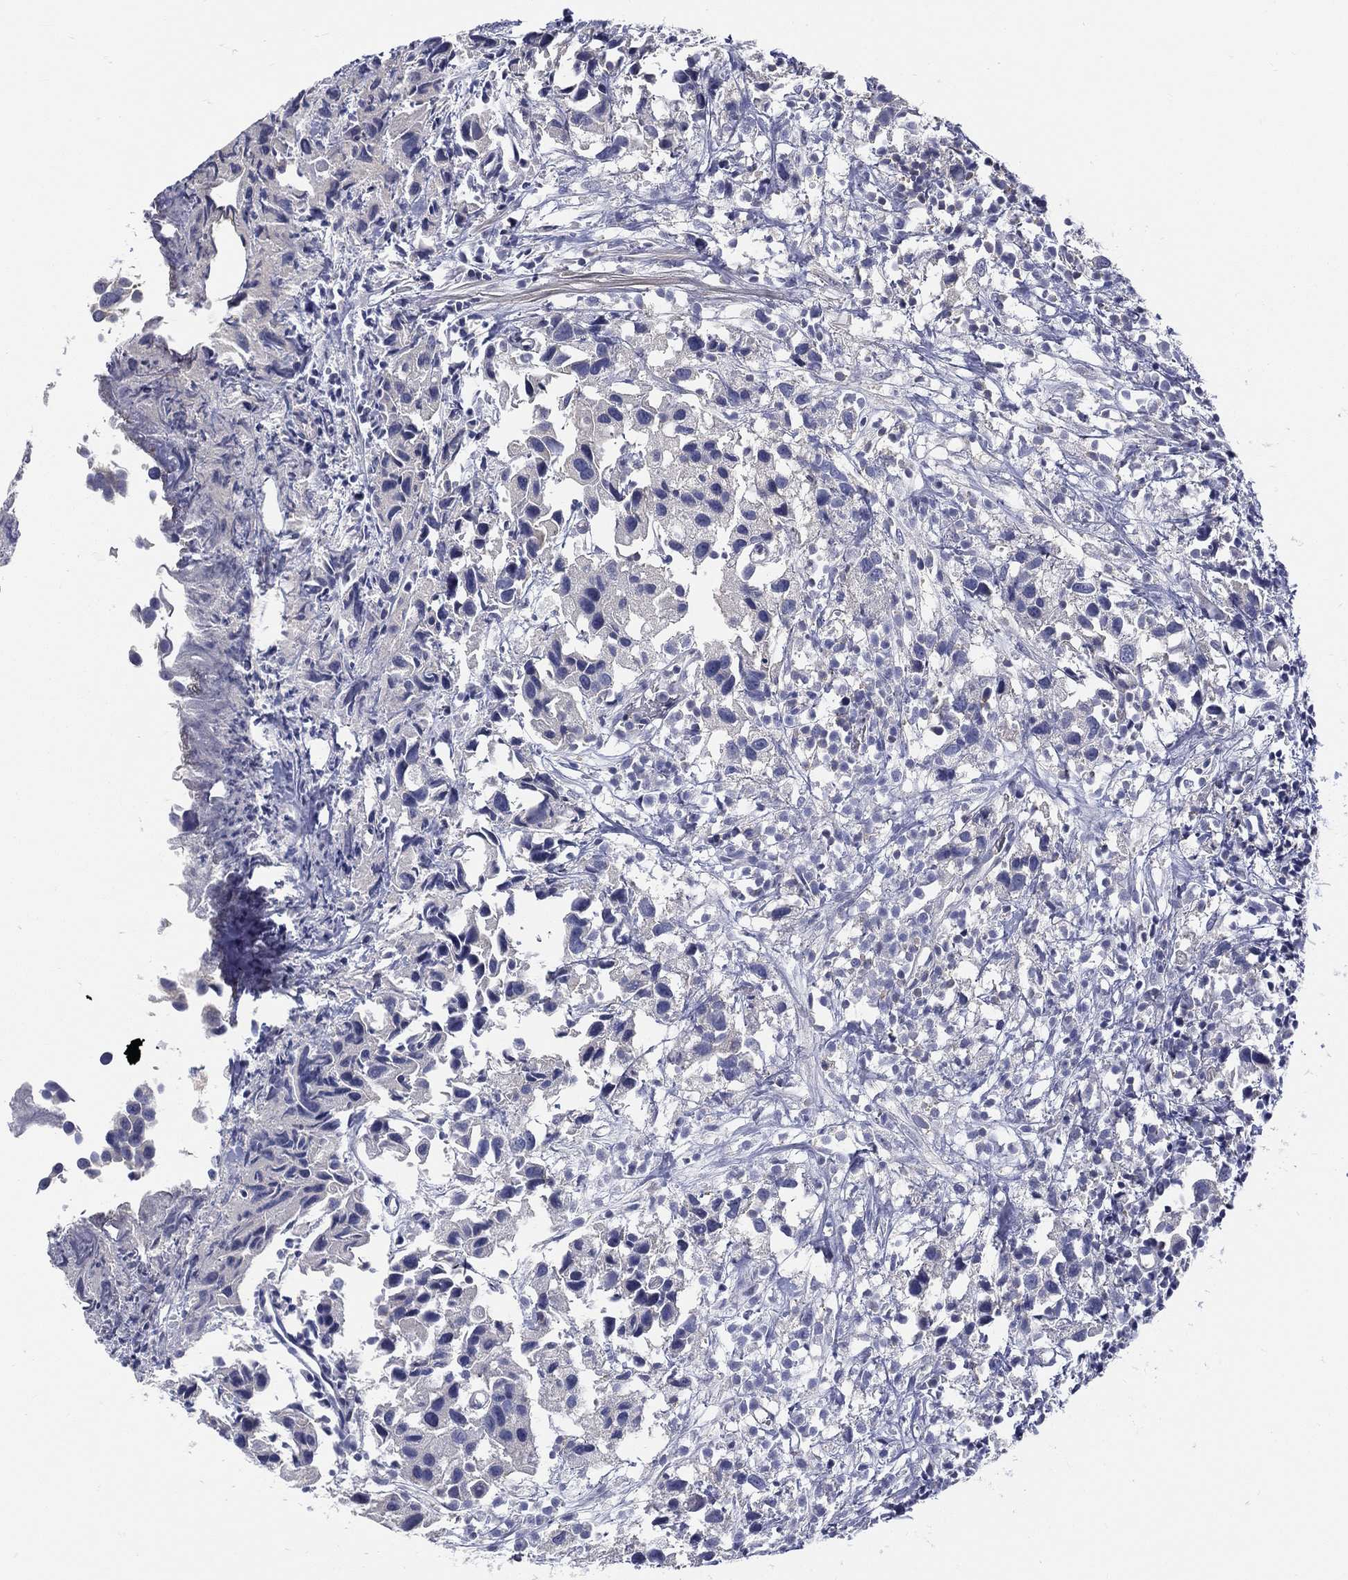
{"staining": {"intensity": "negative", "quantity": "none", "location": "none"}, "tissue": "urothelial cancer", "cell_type": "Tumor cells", "image_type": "cancer", "snomed": [{"axis": "morphology", "description": "Urothelial carcinoma, High grade"}, {"axis": "topography", "description": "Urinary bladder"}], "caption": "Image shows no protein expression in tumor cells of urothelial carcinoma (high-grade) tissue.", "gene": "ETNPPL", "patient": {"sex": "male", "age": 79}}